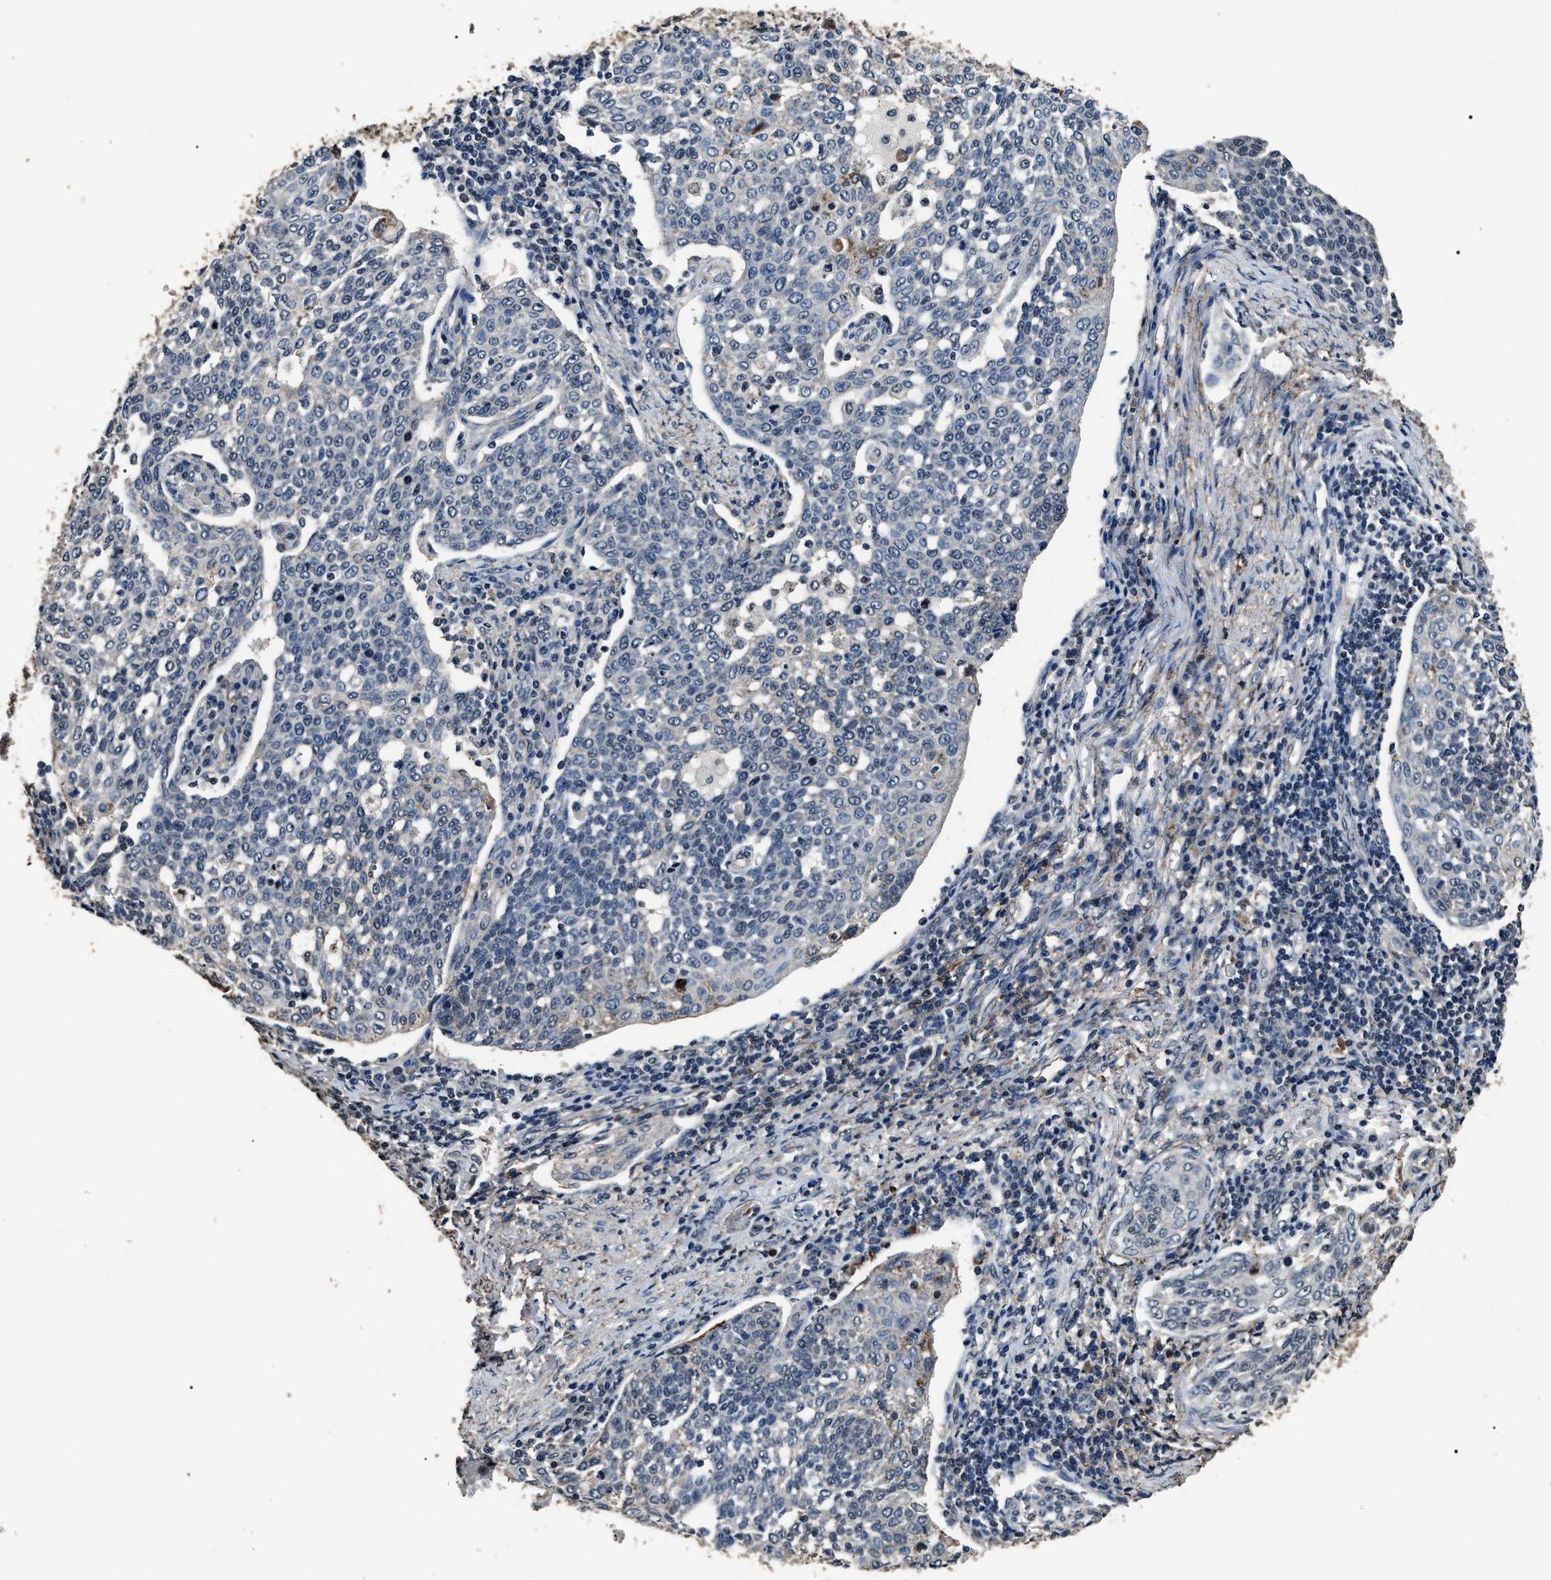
{"staining": {"intensity": "negative", "quantity": "none", "location": "none"}, "tissue": "cervical cancer", "cell_type": "Tumor cells", "image_type": "cancer", "snomed": [{"axis": "morphology", "description": "Squamous cell carcinoma, NOS"}, {"axis": "topography", "description": "Cervix"}], "caption": "The image displays no staining of tumor cells in squamous cell carcinoma (cervical).", "gene": "ANP32E", "patient": {"sex": "female", "age": 34}}